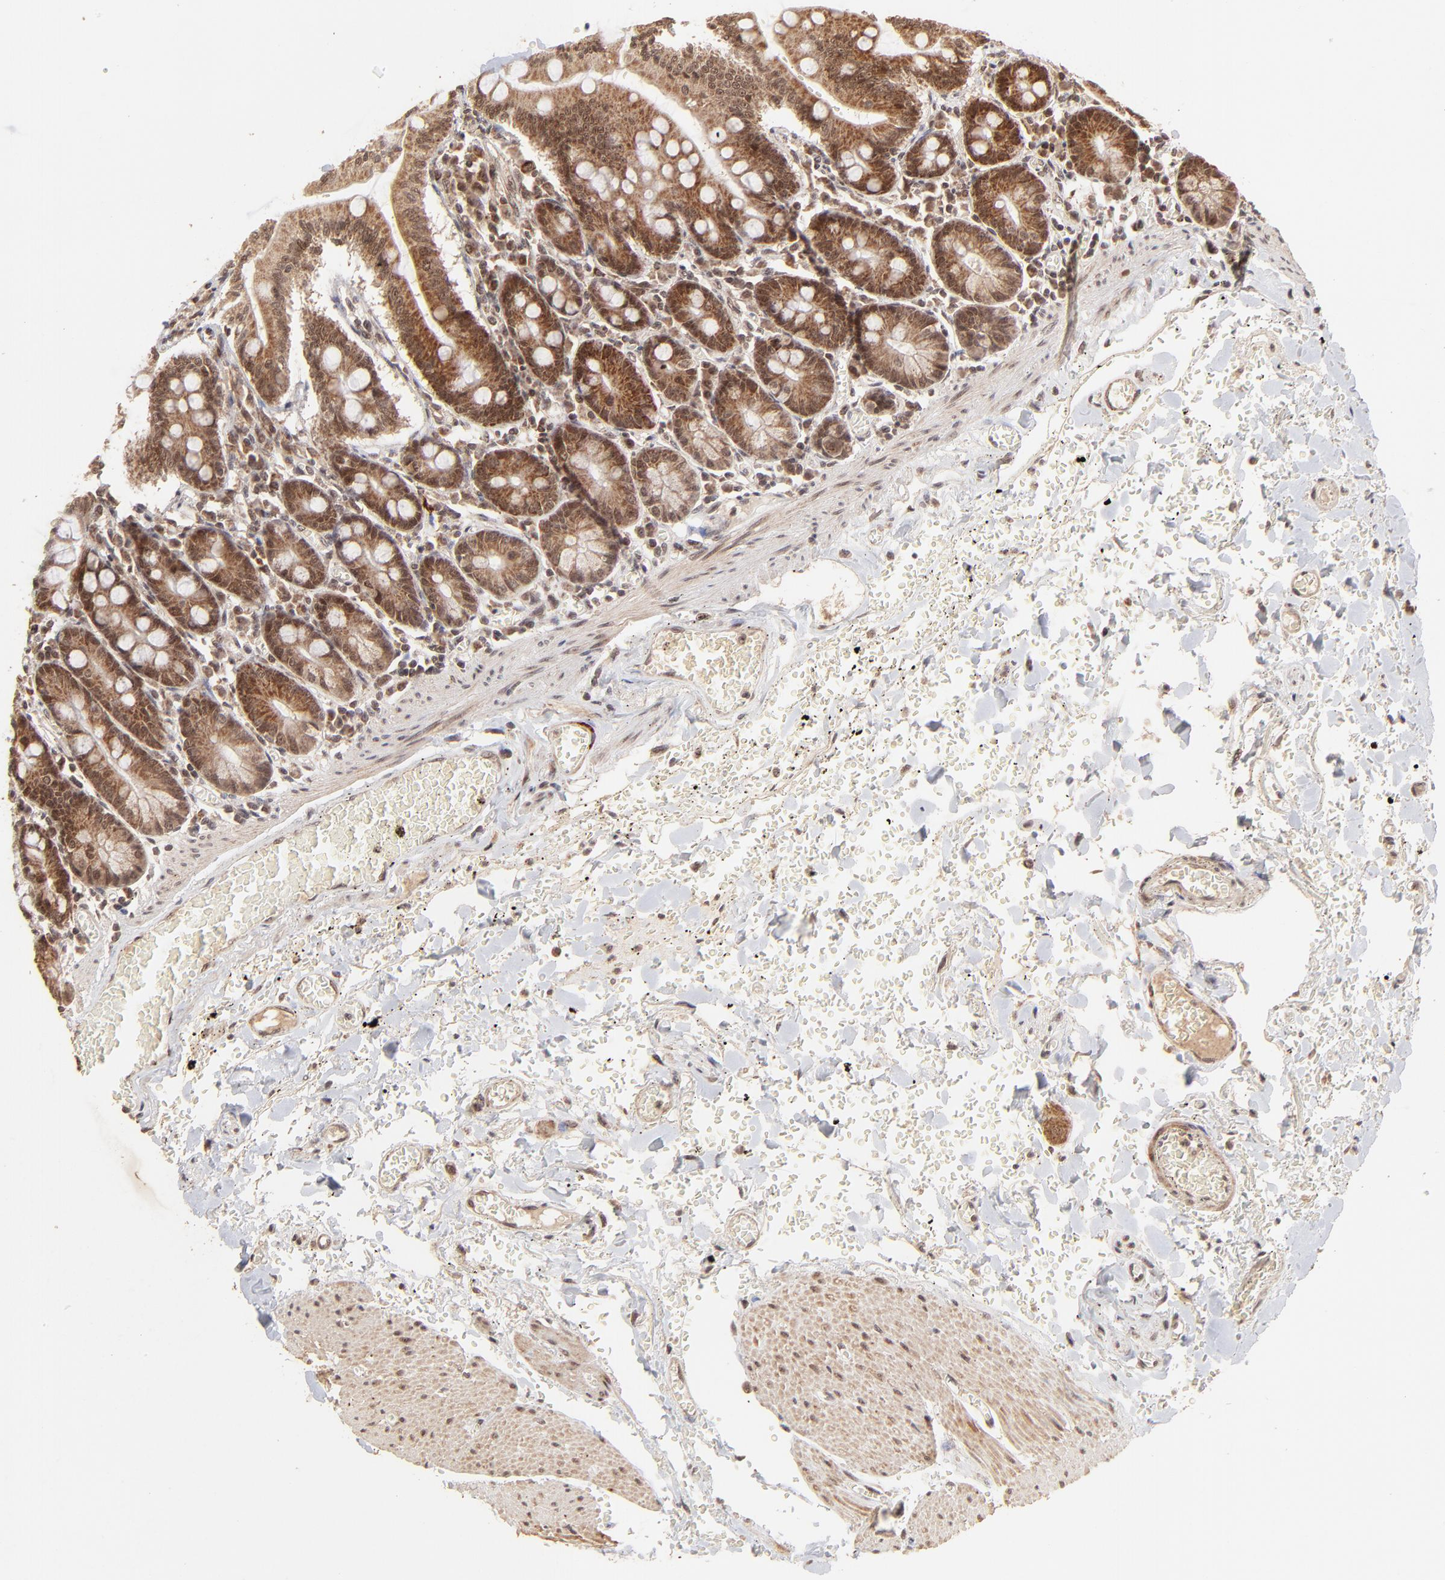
{"staining": {"intensity": "strong", "quantity": ">75%", "location": "cytoplasmic/membranous"}, "tissue": "small intestine", "cell_type": "Glandular cells", "image_type": "normal", "snomed": [{"axis": "morphology", "description": "Normal tissue, NOS"}, {"axis": "topography", "description": "Small intestine"}], "caption": "Immunohistochemical staining of benign human small intestine shows strong cytoplasmic/membranous protein positivity in about >75% of glandular cells.", "gene": "MED15", "patient": {"sex": "male", "age": 71}}